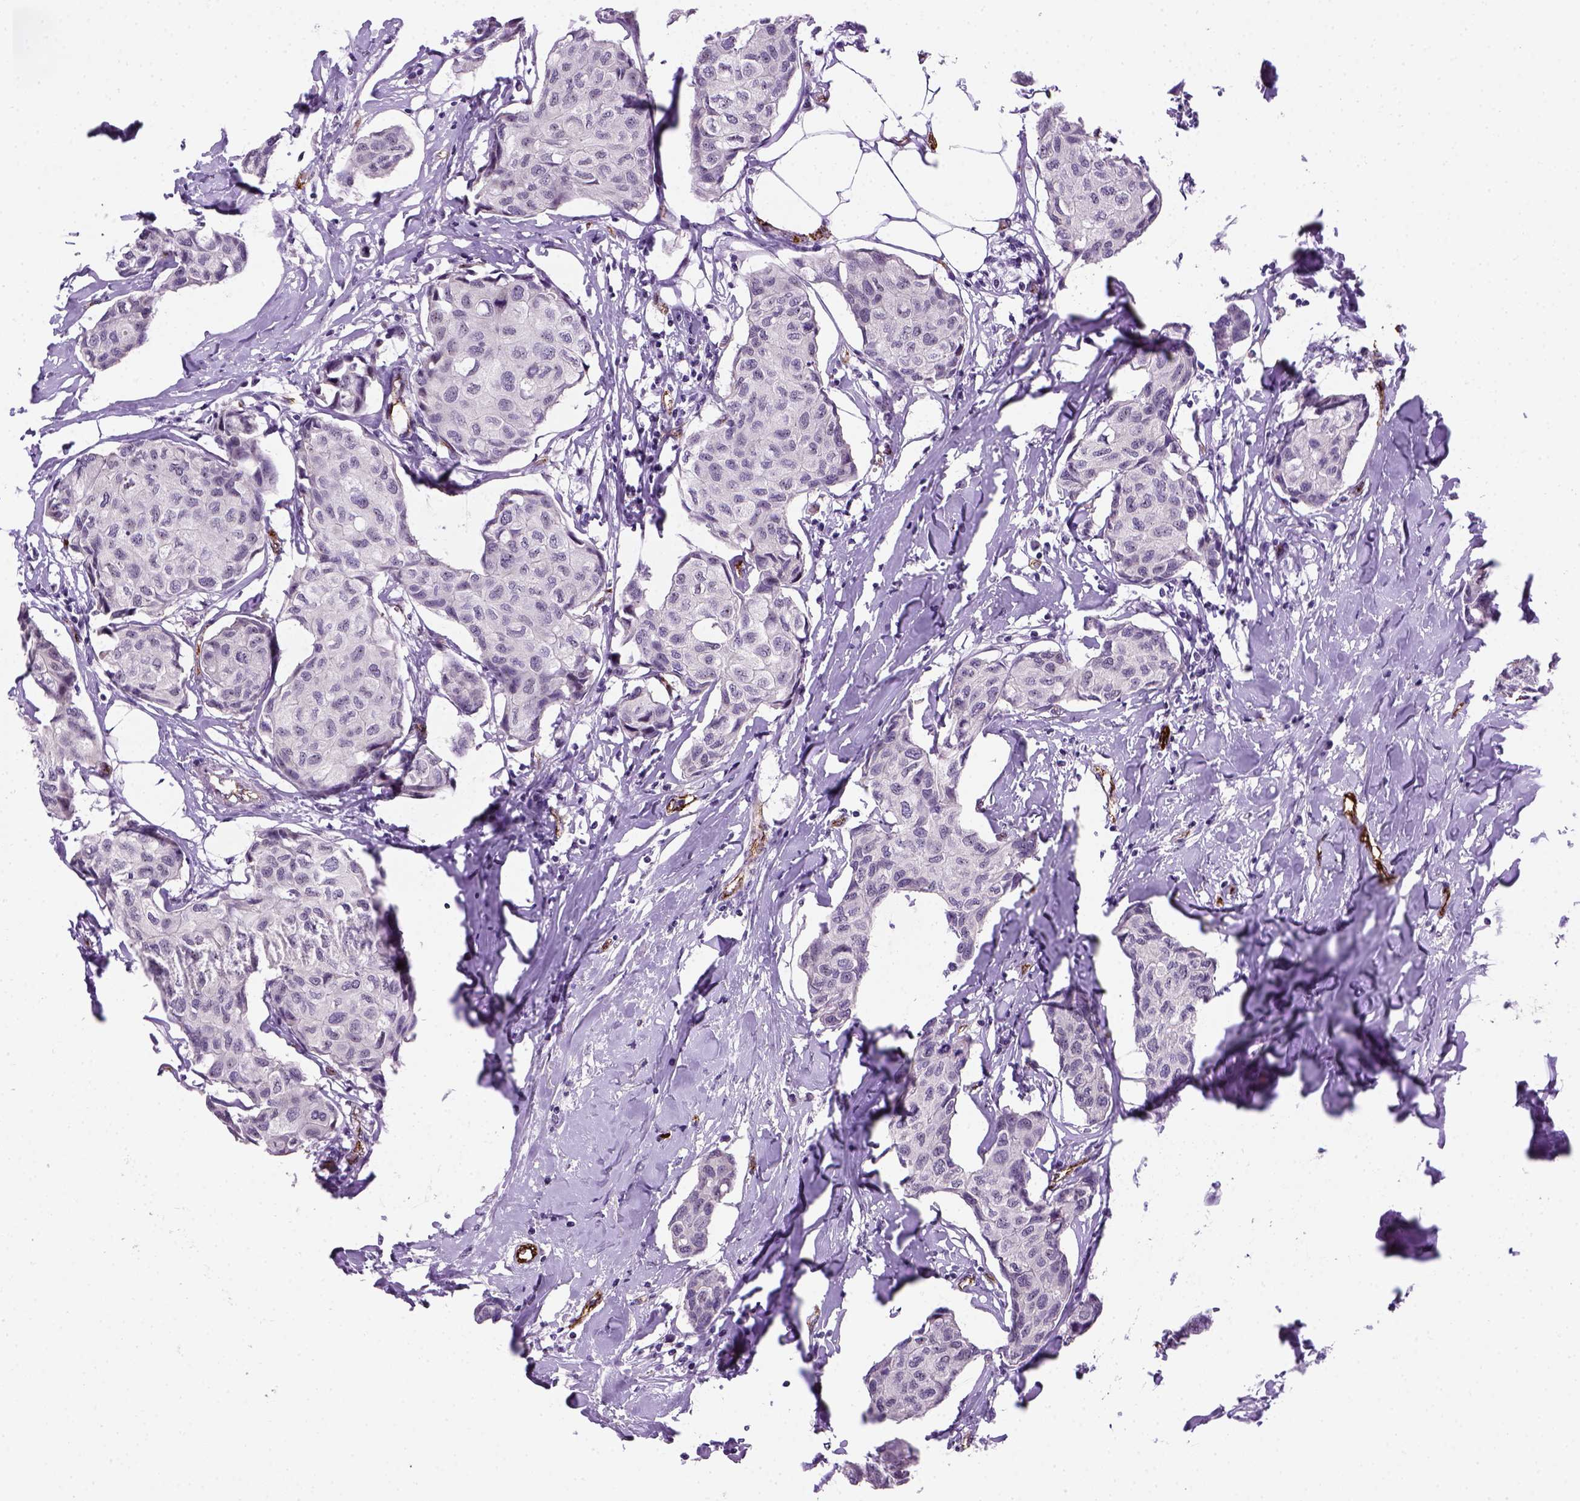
{"staining": {"intensity": "negative", "quantity": "none", "location": "none"}, "tissue": "breast cancer", "cell_type": "Tumor cells", "image_type": "cancer", "snomed": [{"axis": "morphology", "description": "Duct carcinoma"}, {"axis": "topography", "description": "Breast"}], "caption": "The IHC image has no significant expression in tumor cells of intraductal carcinoma (breast) tissue.", "gene": "VWF", "patient": {"sex": "female", "age": 80}}